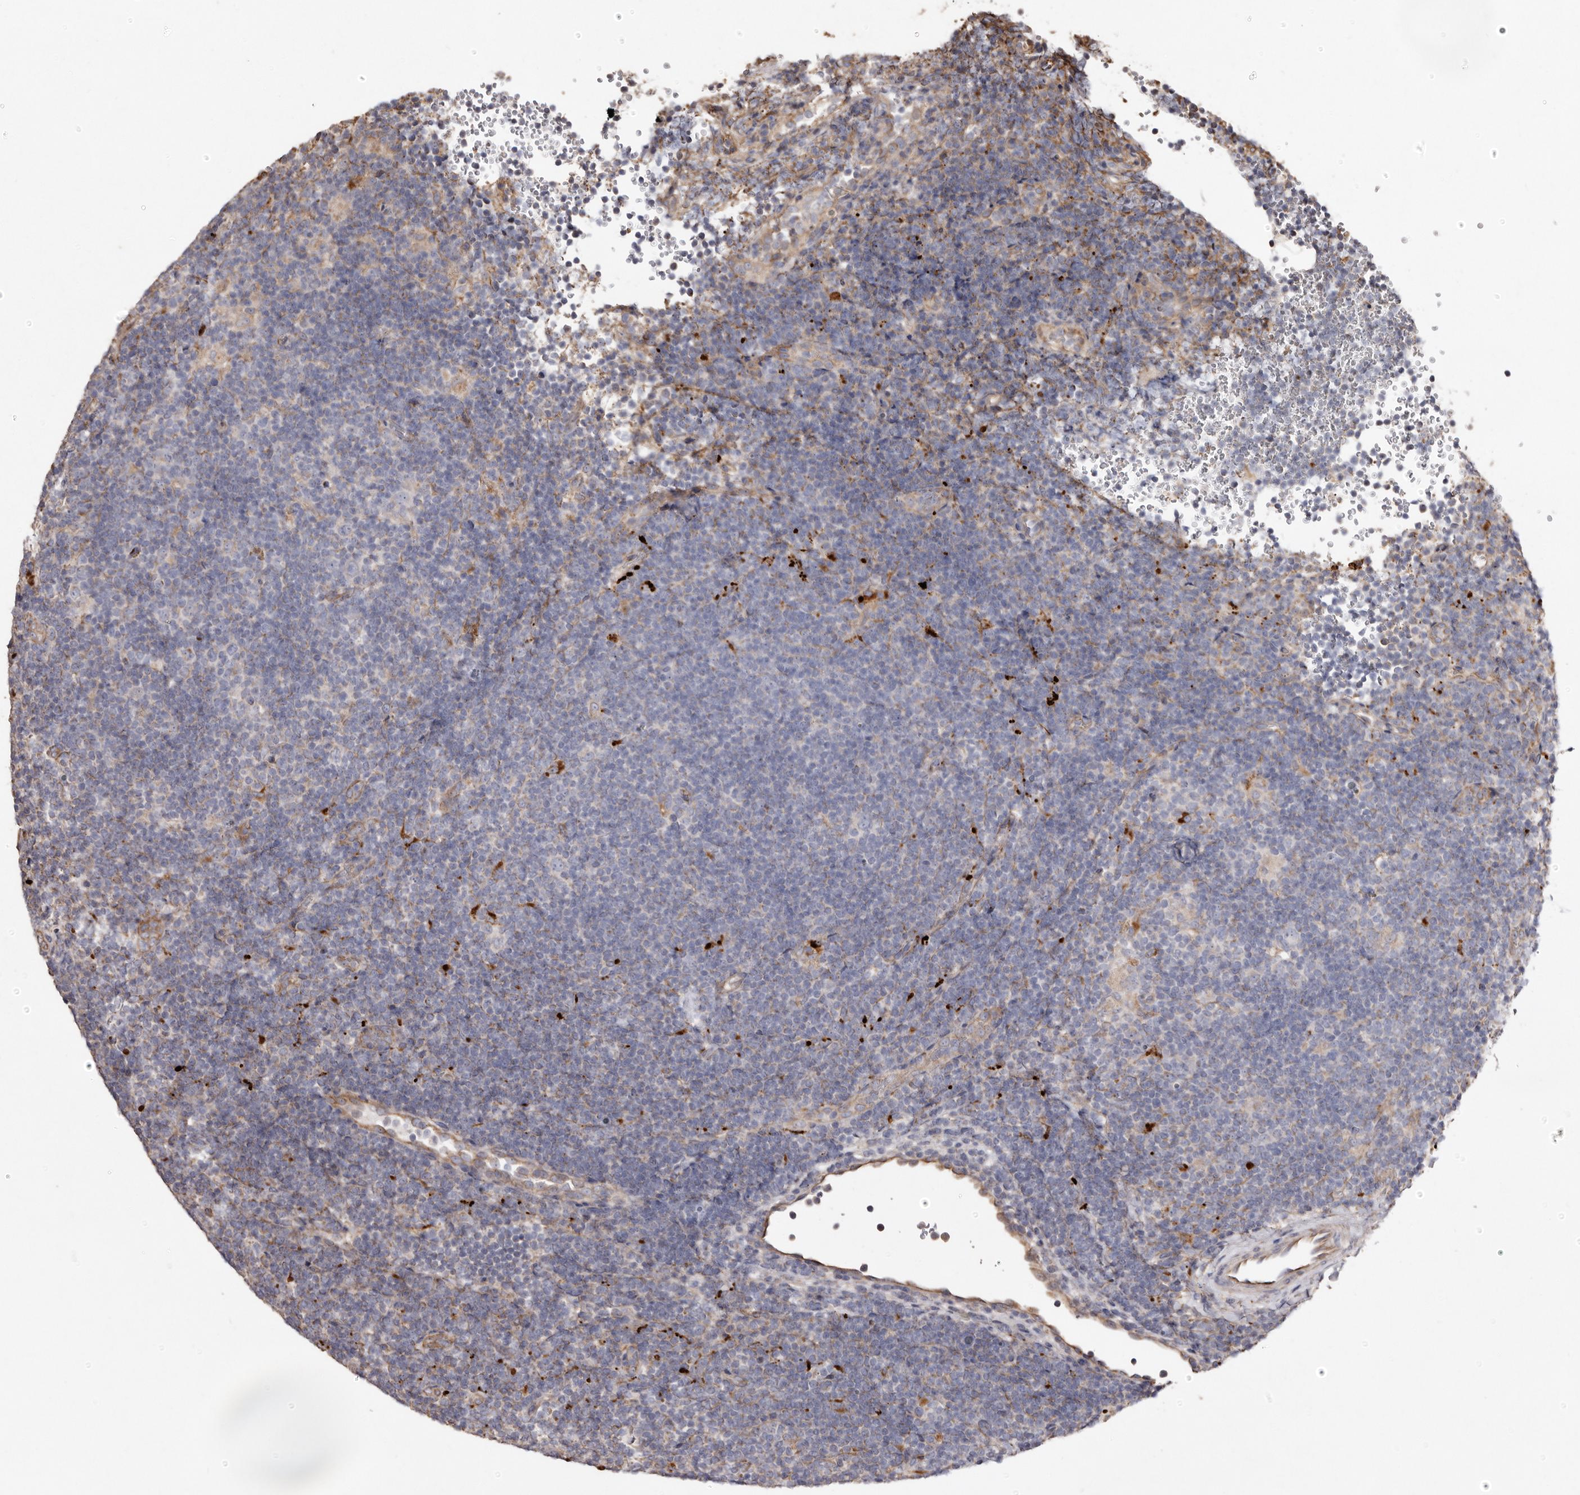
{"staining": {"intensity": "weak", "quantity": "25%-75%", "location": "cytoplasmic/membranous"}, "tissue": "lymphoma", "cell_type": "Tumor cells", "image_type": "cancer", "snomed": [{"axis": "morphology", "description": "Hodgkin's disease, NOS"}, {"axis": "topography", "description": "Lymph node"}], "caption": "Protein expression analysis of human Hodgkin's disease reveals weak cytoplasmic/membranous positivity in approximately 25%-75% of tumor cells. (DAB = brown stain, brightfield microscopy at high magnification).", "gene": "MACC1", "patient": {"sex": "female", "age": 57}}